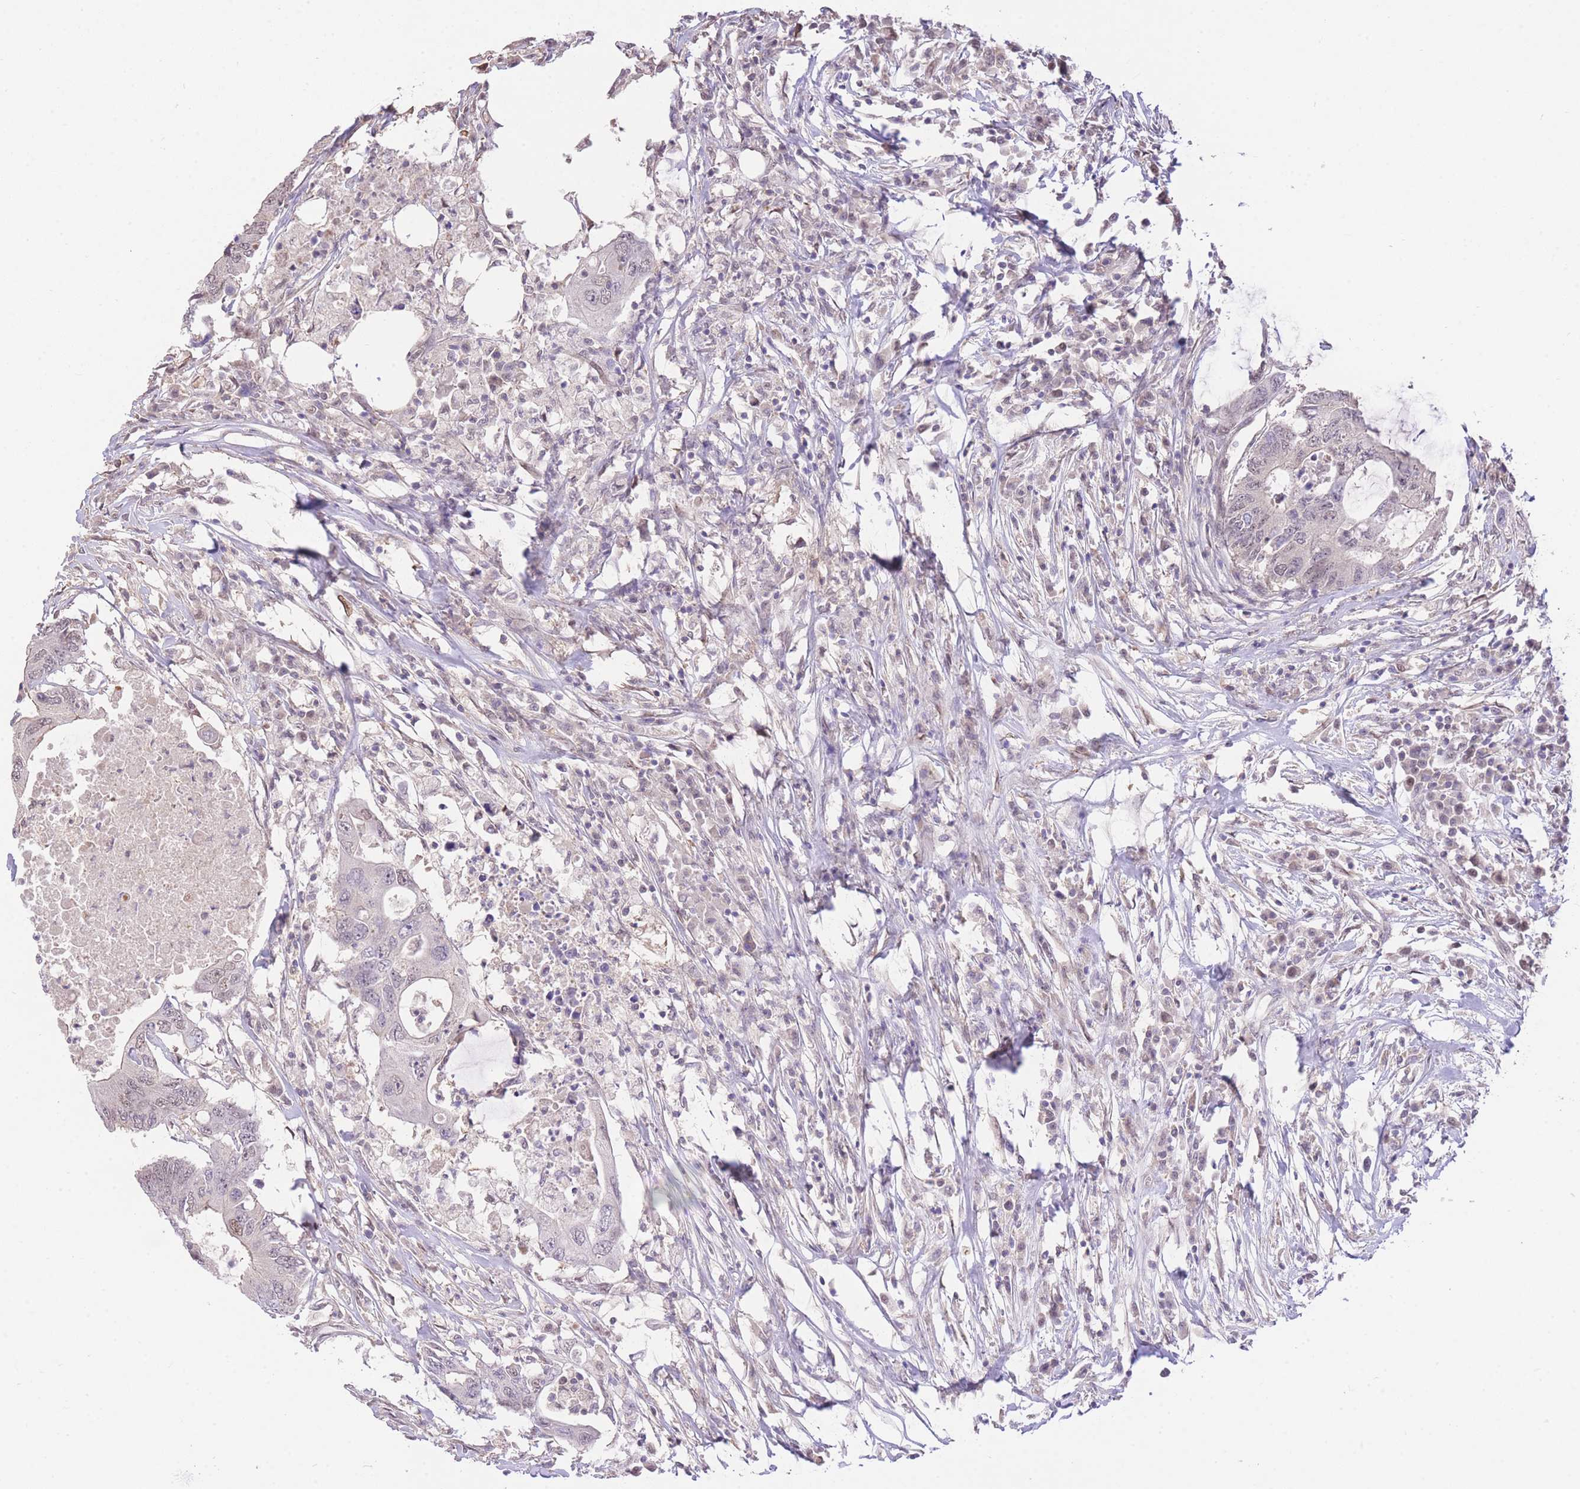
{"staining": {"intensity": "moderate", "quantity": "<25%", "location": "nuclear"}, "tissue": "colorectal cancer", "cell_type": "Tumor cells", "image_type": "cancer", "snomed": [{"axis": "morphology", "description": "Adenocarcinoma, NOS"}, {"axis": "topography", "description": "Colon"}], "caption": "Colorectal cancer (adenocarcinoma) tissue displays moderate nuclear expression in about <25% of tumor cells, visualized by immunohistochemistry.", "gene": "UBXN7", "patient": {"sex": "male", "age": 71}}